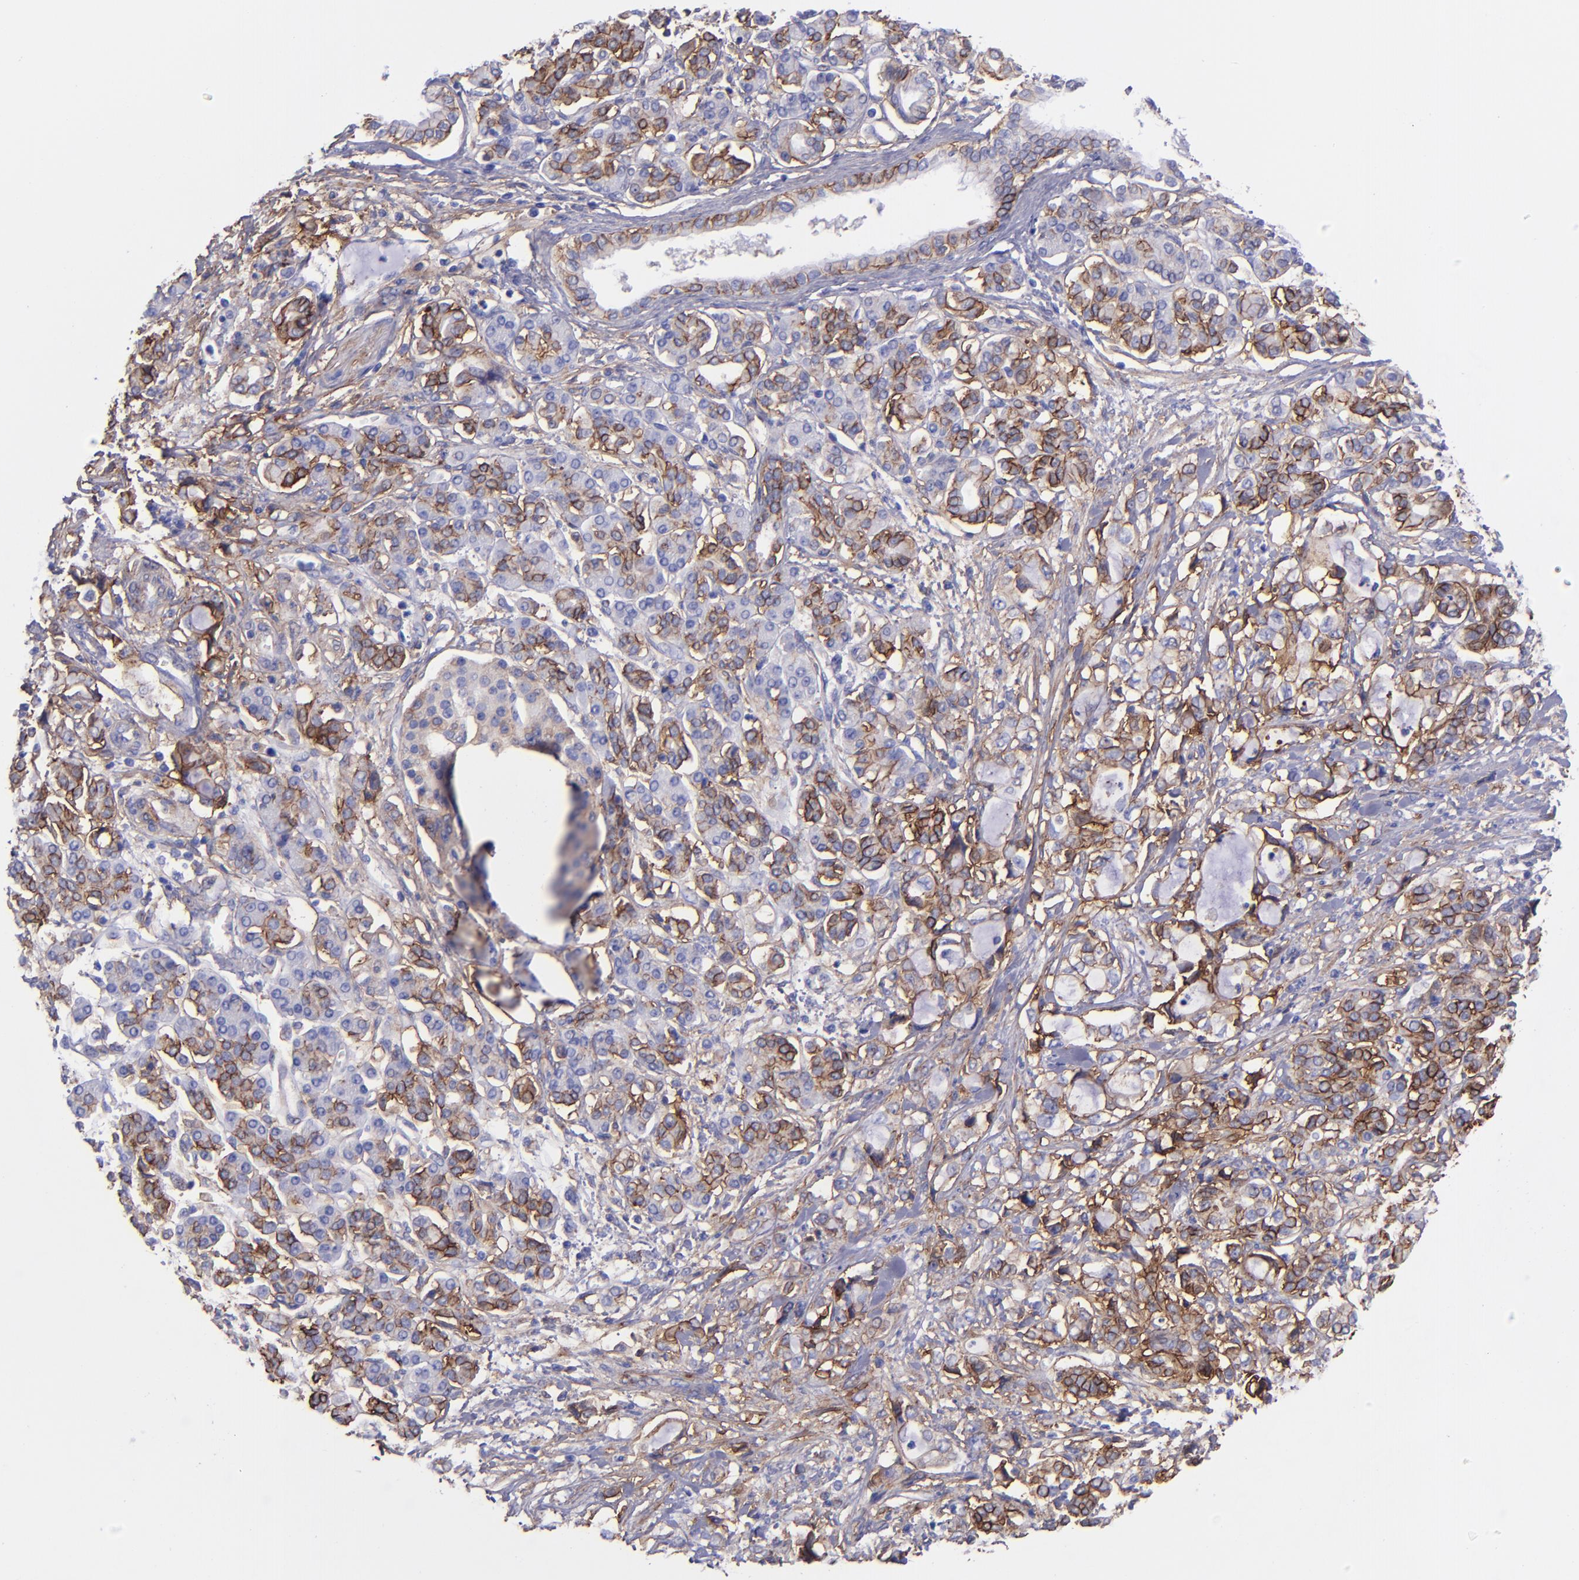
{"staining": {"intensity": "moderate", "quantity": "25%-75%", "location": "cytoplasmic/membranous"}, "tissue": "pancreatic cancer", "cell_type": "Tumor cells", "image_type": "cancer", "snomed": [{"axis": "morphology", "description": "Adenocarcinoma, NOS"}, {"axis": "topography", "description": "Pancreas"}], "caption": "Protein expression analysis of human adenocarcinoma (pancreatic) reveals moderate cytoplasmic/membranous staining in about 25%-75% of tumor cells.", "gene": "ITGAV", "patient": {"sex": "female", "age": 70}}